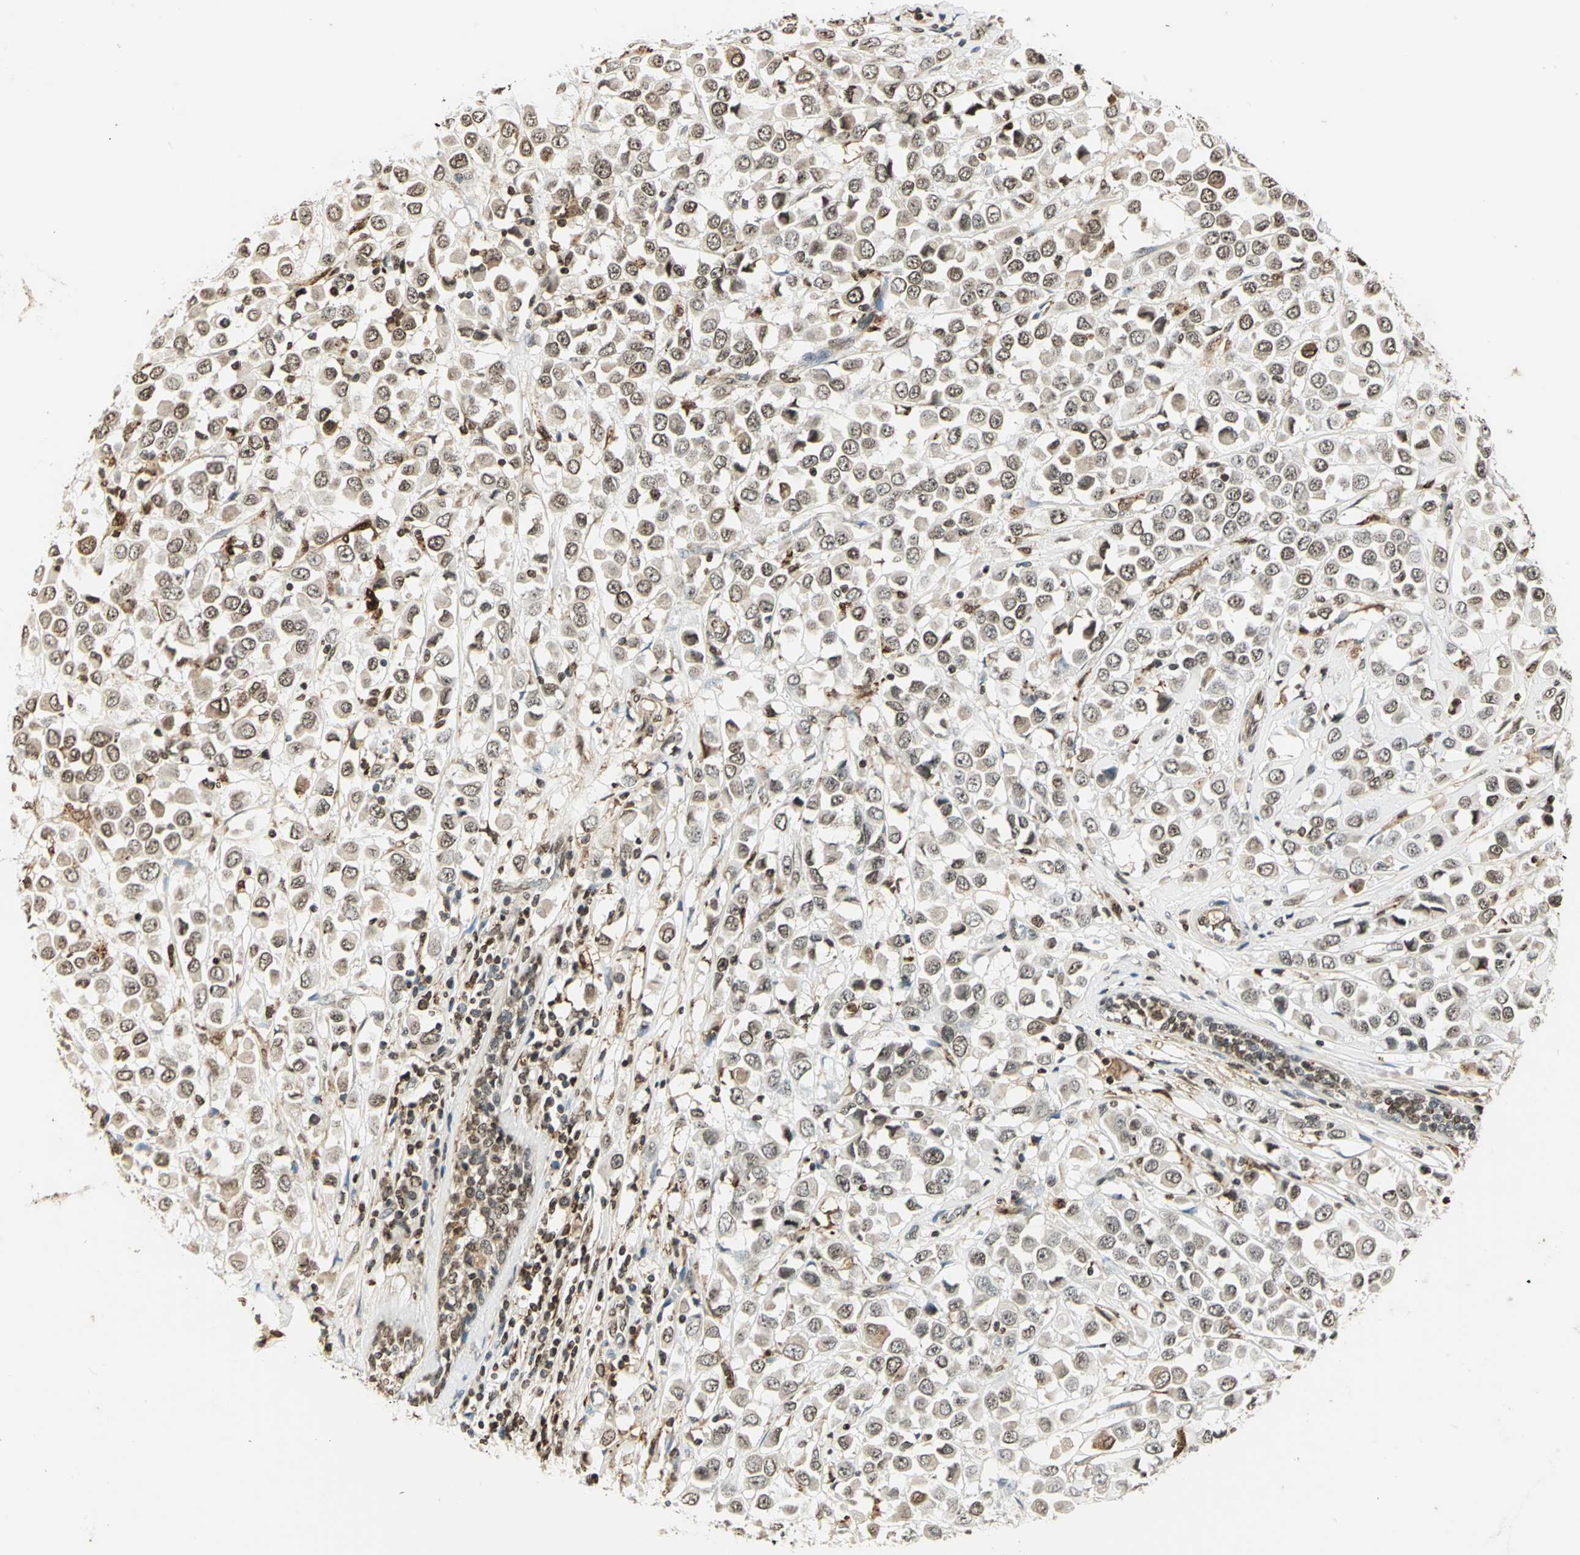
{"staining": {"intensity": "moderate", "quantity": ">75%", "location": "cytoplasmic/membranous,nuclear"}, "tissue": "breast cancer", "cell_type": "Tumor cells", "image_type": "cancer", "snomed": [{"axis": "morphology", "description": "Duct carcinoma"}, {"axis": "topography", "description": "Breast"}], "caption": "Invasive ductal carcinoma (breast) tissue shows moderate cytoplasmic/membranous and nuclear staining in approximately >75% of tumor cells, visualized by immunohistochemistry.", "gene": "LGALS3", "patient": {"sex": "female", "age": 61}}